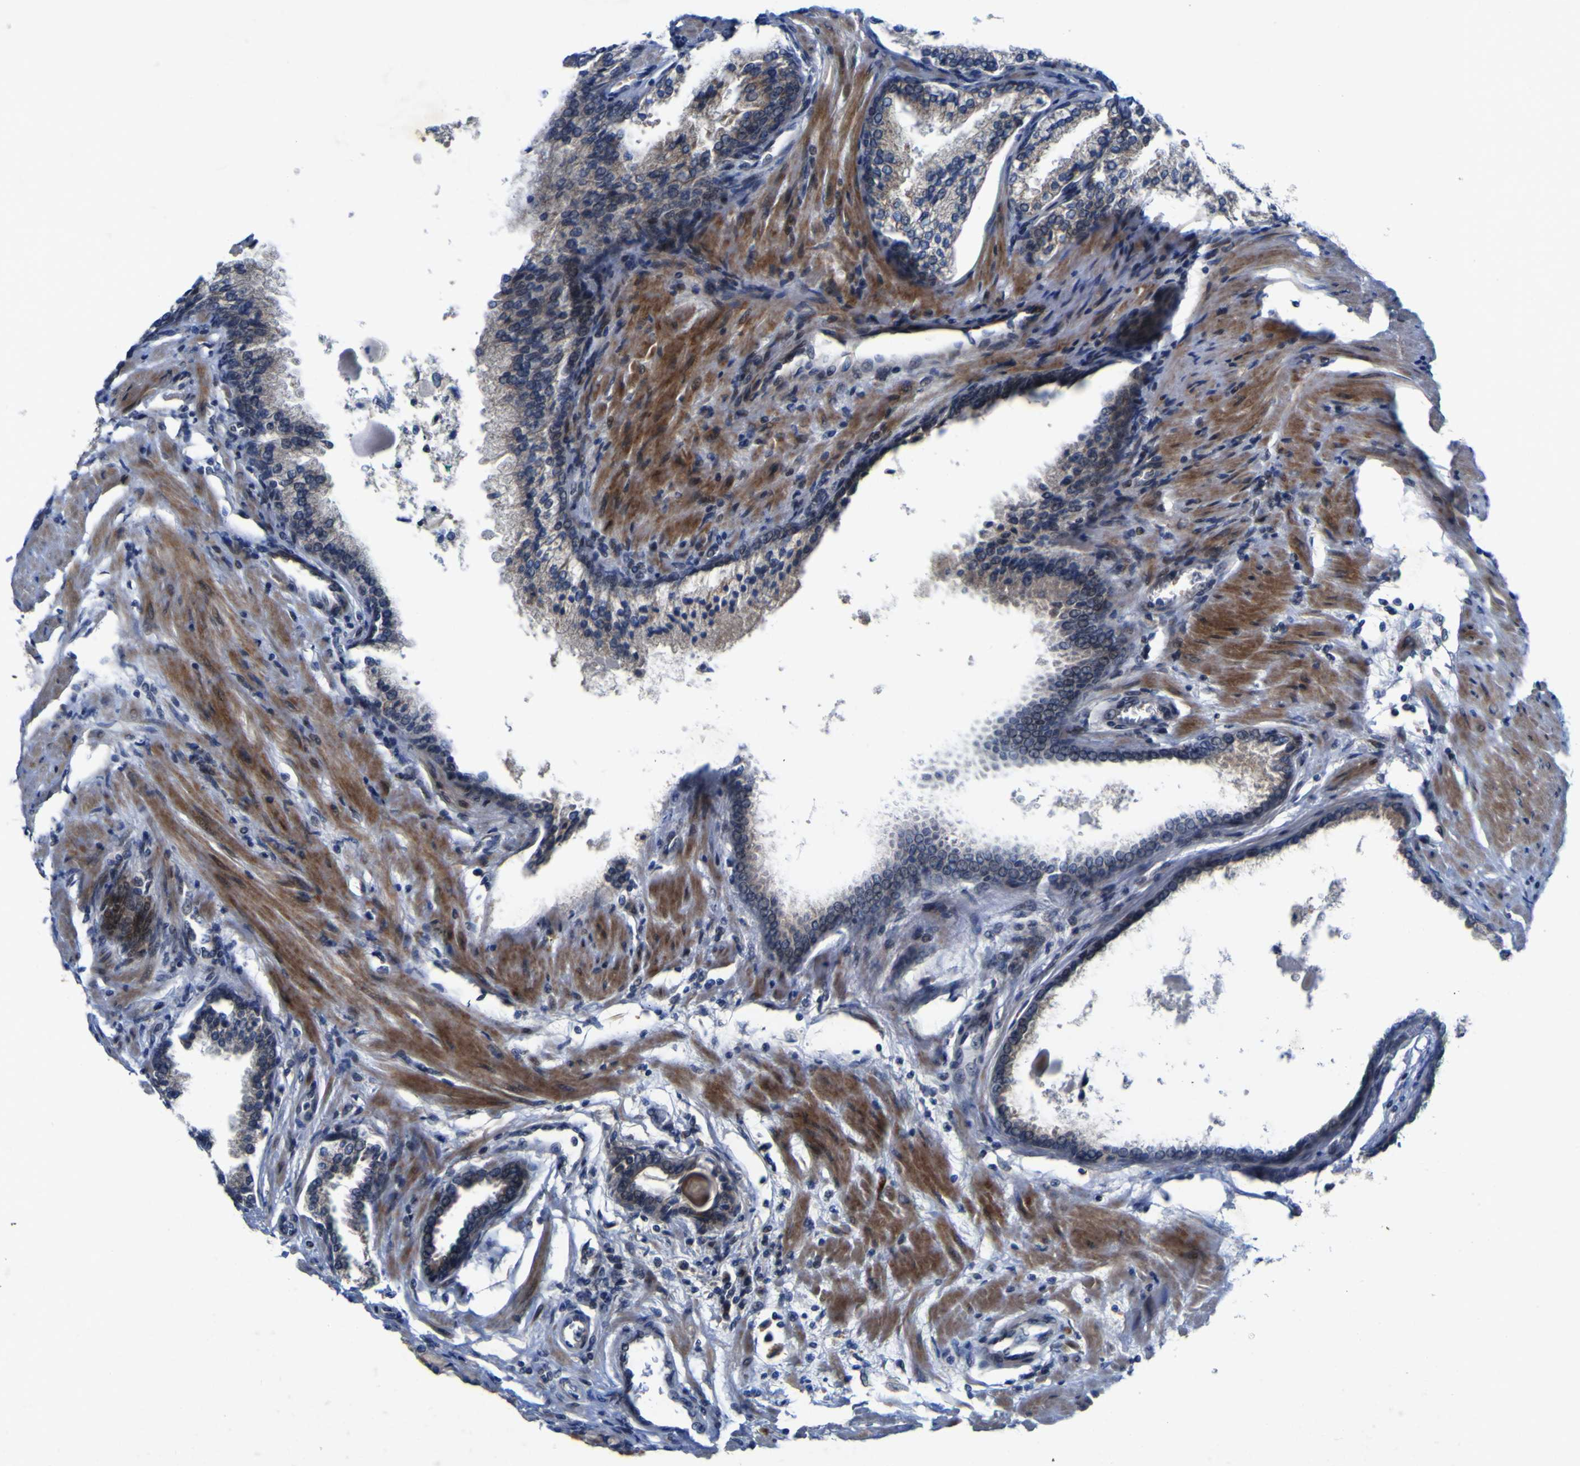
{"staining": {"intensity": "weak", "quantity": "<25%", "location": "cytoplasmic/membranous"}, "tissue": "prostate cancer", "cell_type": "Tumor cells", "image_type": "cancer", "snomed": [{"axis": "morphology", "description": "Adenocarcinoma, High grade"}, {"axis": "topography", "description": "Prostate"}], "caption": "This is an immunohistochemistry micrograph of human prostate adenocarcinoma (high-grade). There is no positivity in tumor cells.", "gene": "NAV1", "patient": {"sex": "male", "age": 58}}